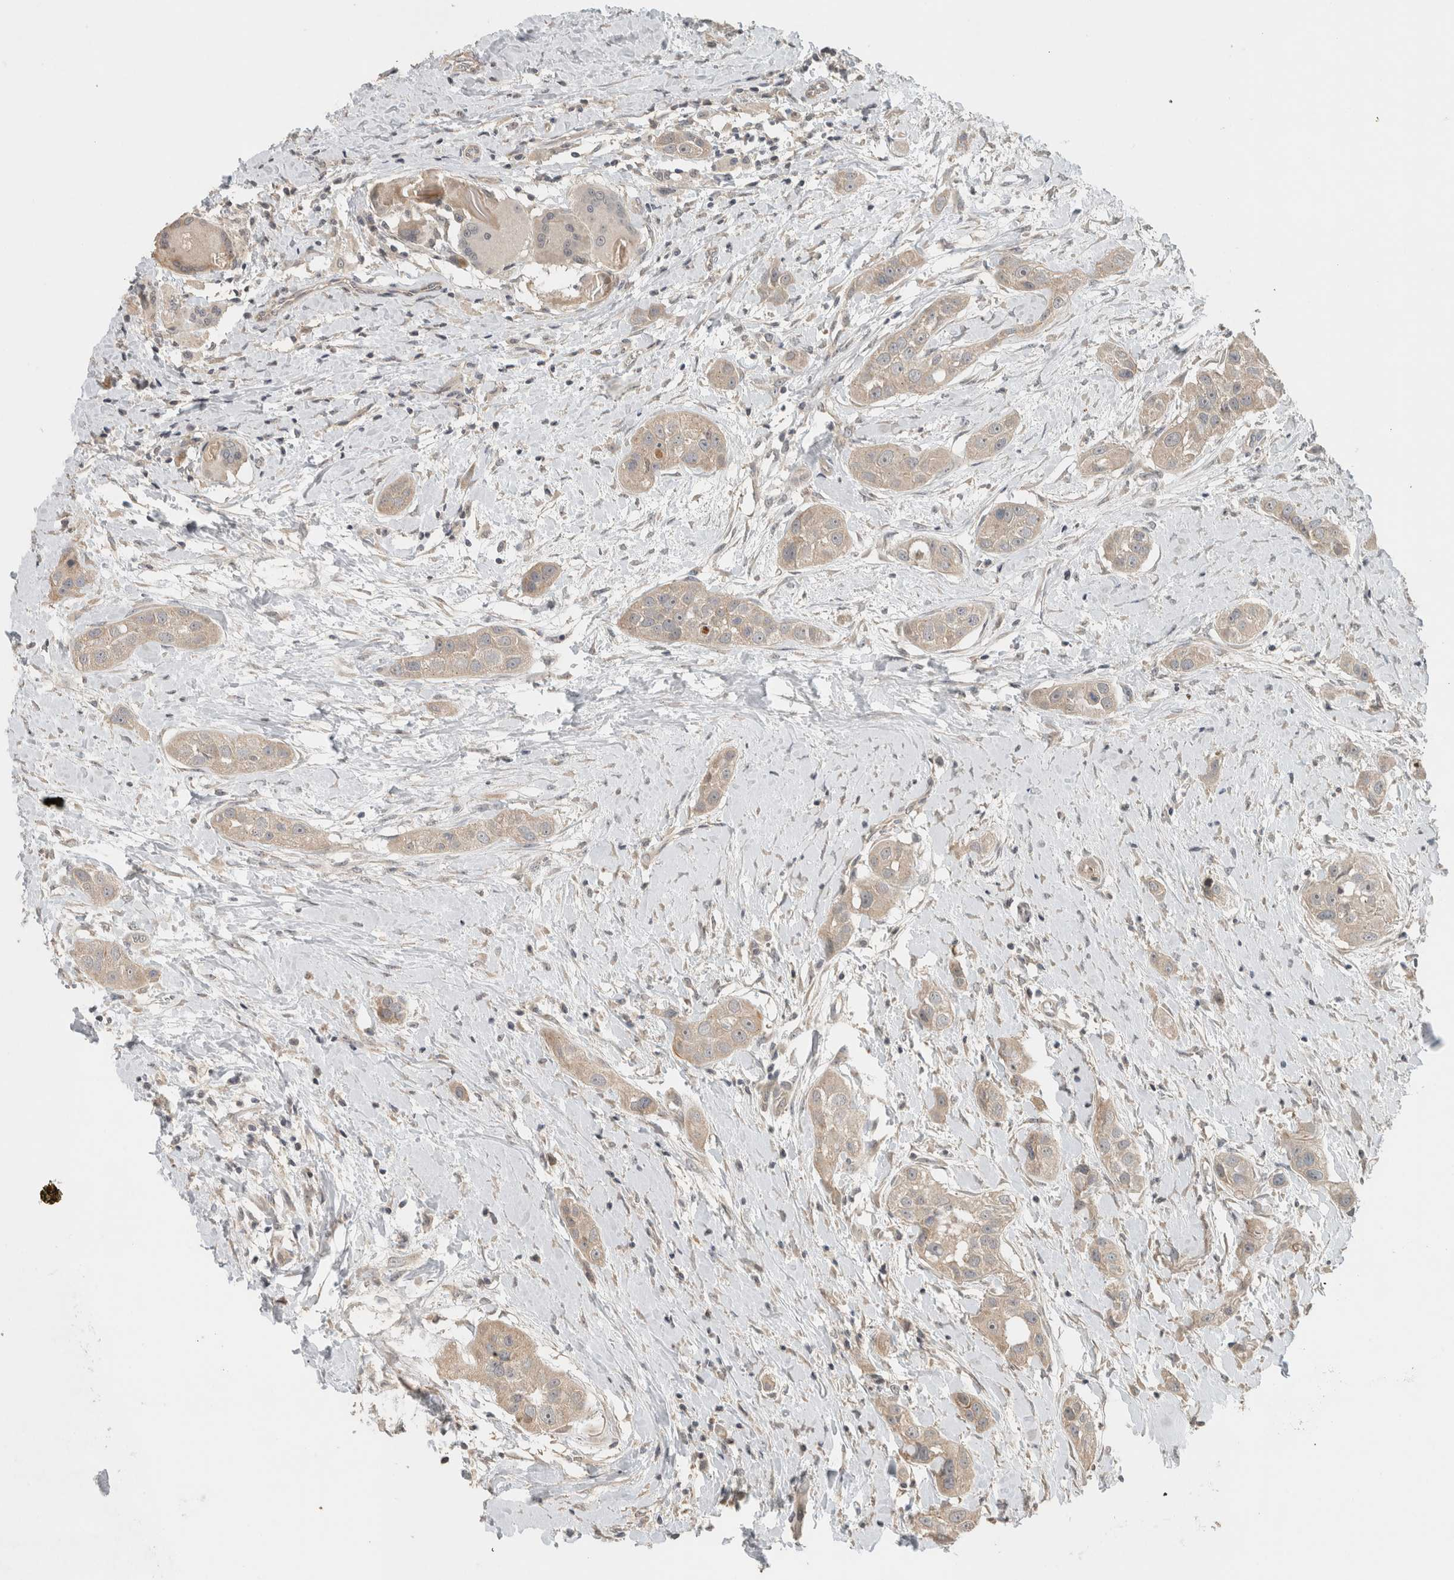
{"staining": {"intensity": "weak", "quantity": "<25%", "location": "cytoplasmic/membranous"}, "tissue": "head and neck cancer", "cell_type": "Tumor cells", "image_type": "cancer", "snomed": [{"axis": "morphology", "description": "Normal tissue, NOS"}, {"axis": "morphology", "description": "Squamous cell carcinoma, NOS"}, {"axis": "topography", "description": "Skeletal muscle"}, {"axis": "topography", "description": "Head-Neck"}], "caption": "Tumor cells show no significant protein expression in head and neck cancer (squamous cell carcinoma).", "gene": "ERCC6L2", "patient": {"sex": "male", "age": 51}}